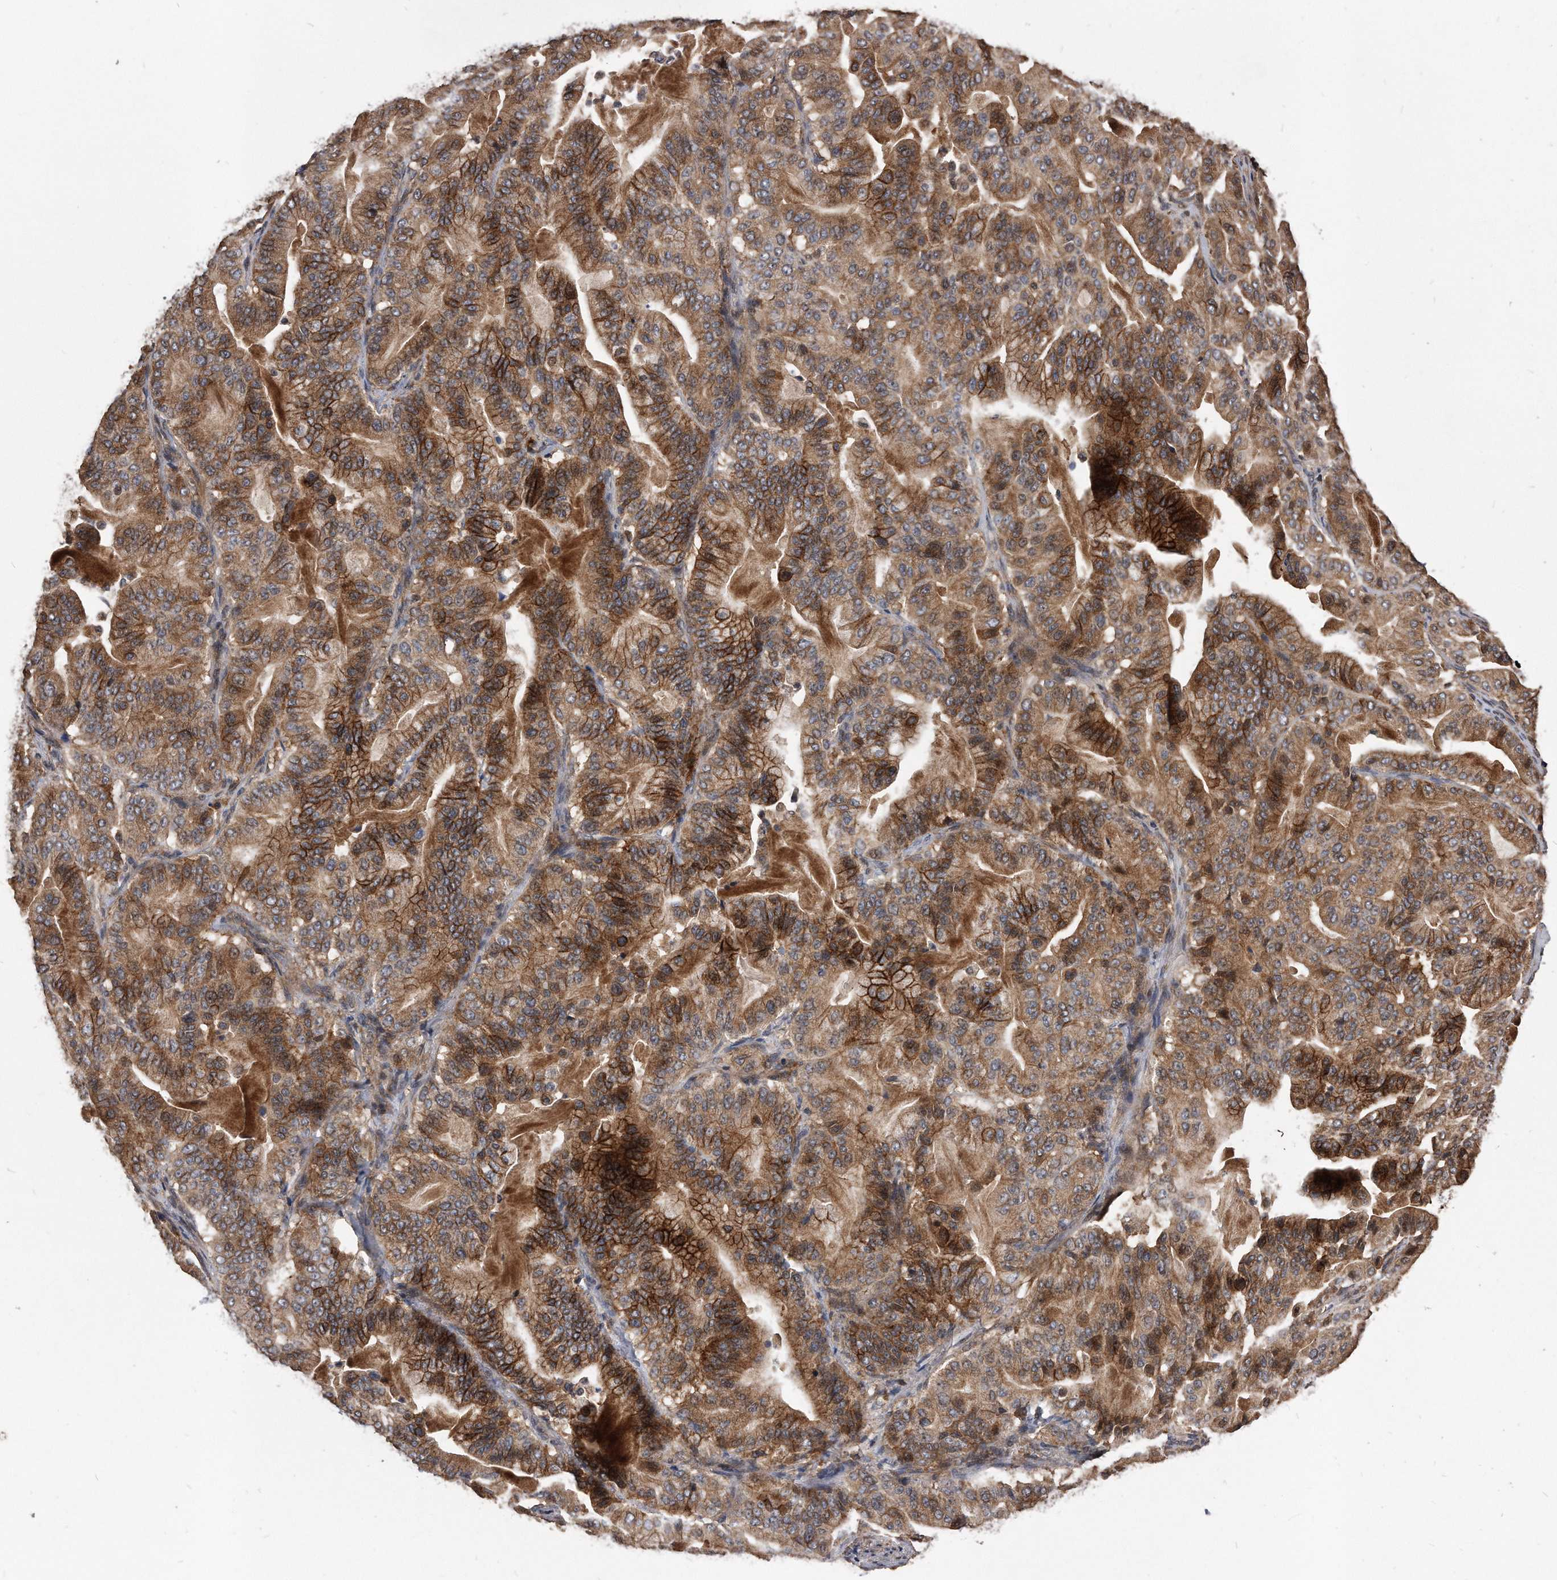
{"staining": {"intensity": "strong", "quantity": ">75%", "location": "cytoplasmic/membranous"}, "tissue": "pancreatic cancer", "cell_type": "Tumor cells", "image_type": "cancer", "snomed": [{"axis": "morphology", "description": "Adenocarcinoma, NOS"}, {"axis": "topography", "description": "Pancreas"}], "caption": "This image displays IHC staining of pancreatic adenocarcinoma, with high strong cytoplasmic/membranous staining in about >75% of tumor cells.", "gene": "IL20RA", "patient": {"sex": "male", "age": 63}}